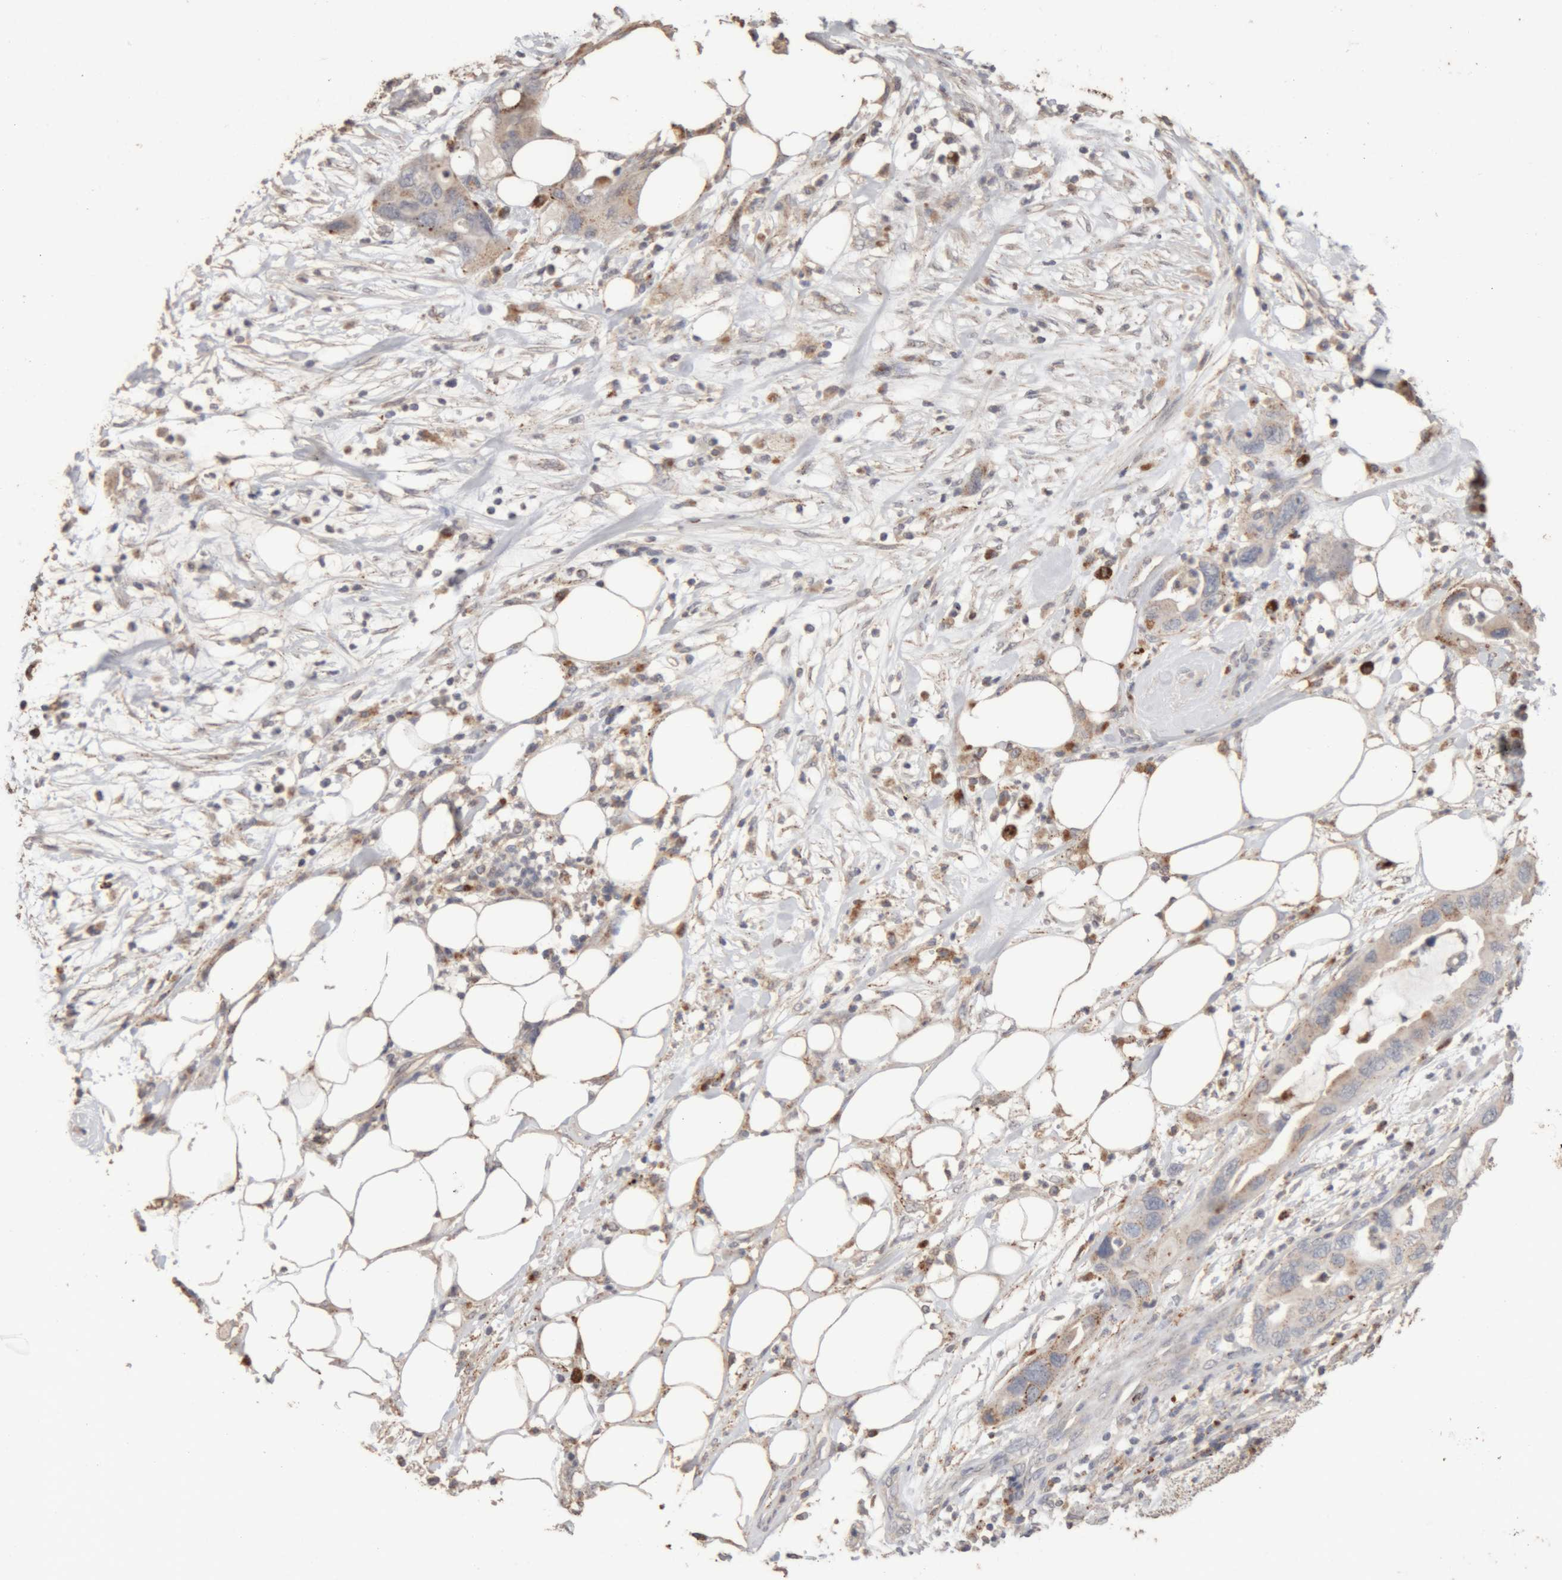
{"staining": {"intensity": "moderate", "quantity": "<25%", "location": "cytoplasmic/membranous"}, "tissue": "pancreatic cancer", "cell_type": "Tumor cells", "image_type": "cancer", "snomed": [{"axis": "morphology", "description": "Adenocarcinoma, NOS"}, {"axis": "topography", "description": "Pancreas"}], "caption": "Immunohistochemistry (DAB) staining of human pancreatic cancer demonstrates moderate cytoplasmic/membranous protein positivity in about <25% of tumor cells.", "gene": "ARSA", "patient": {"sex": "female", "age": 71}}